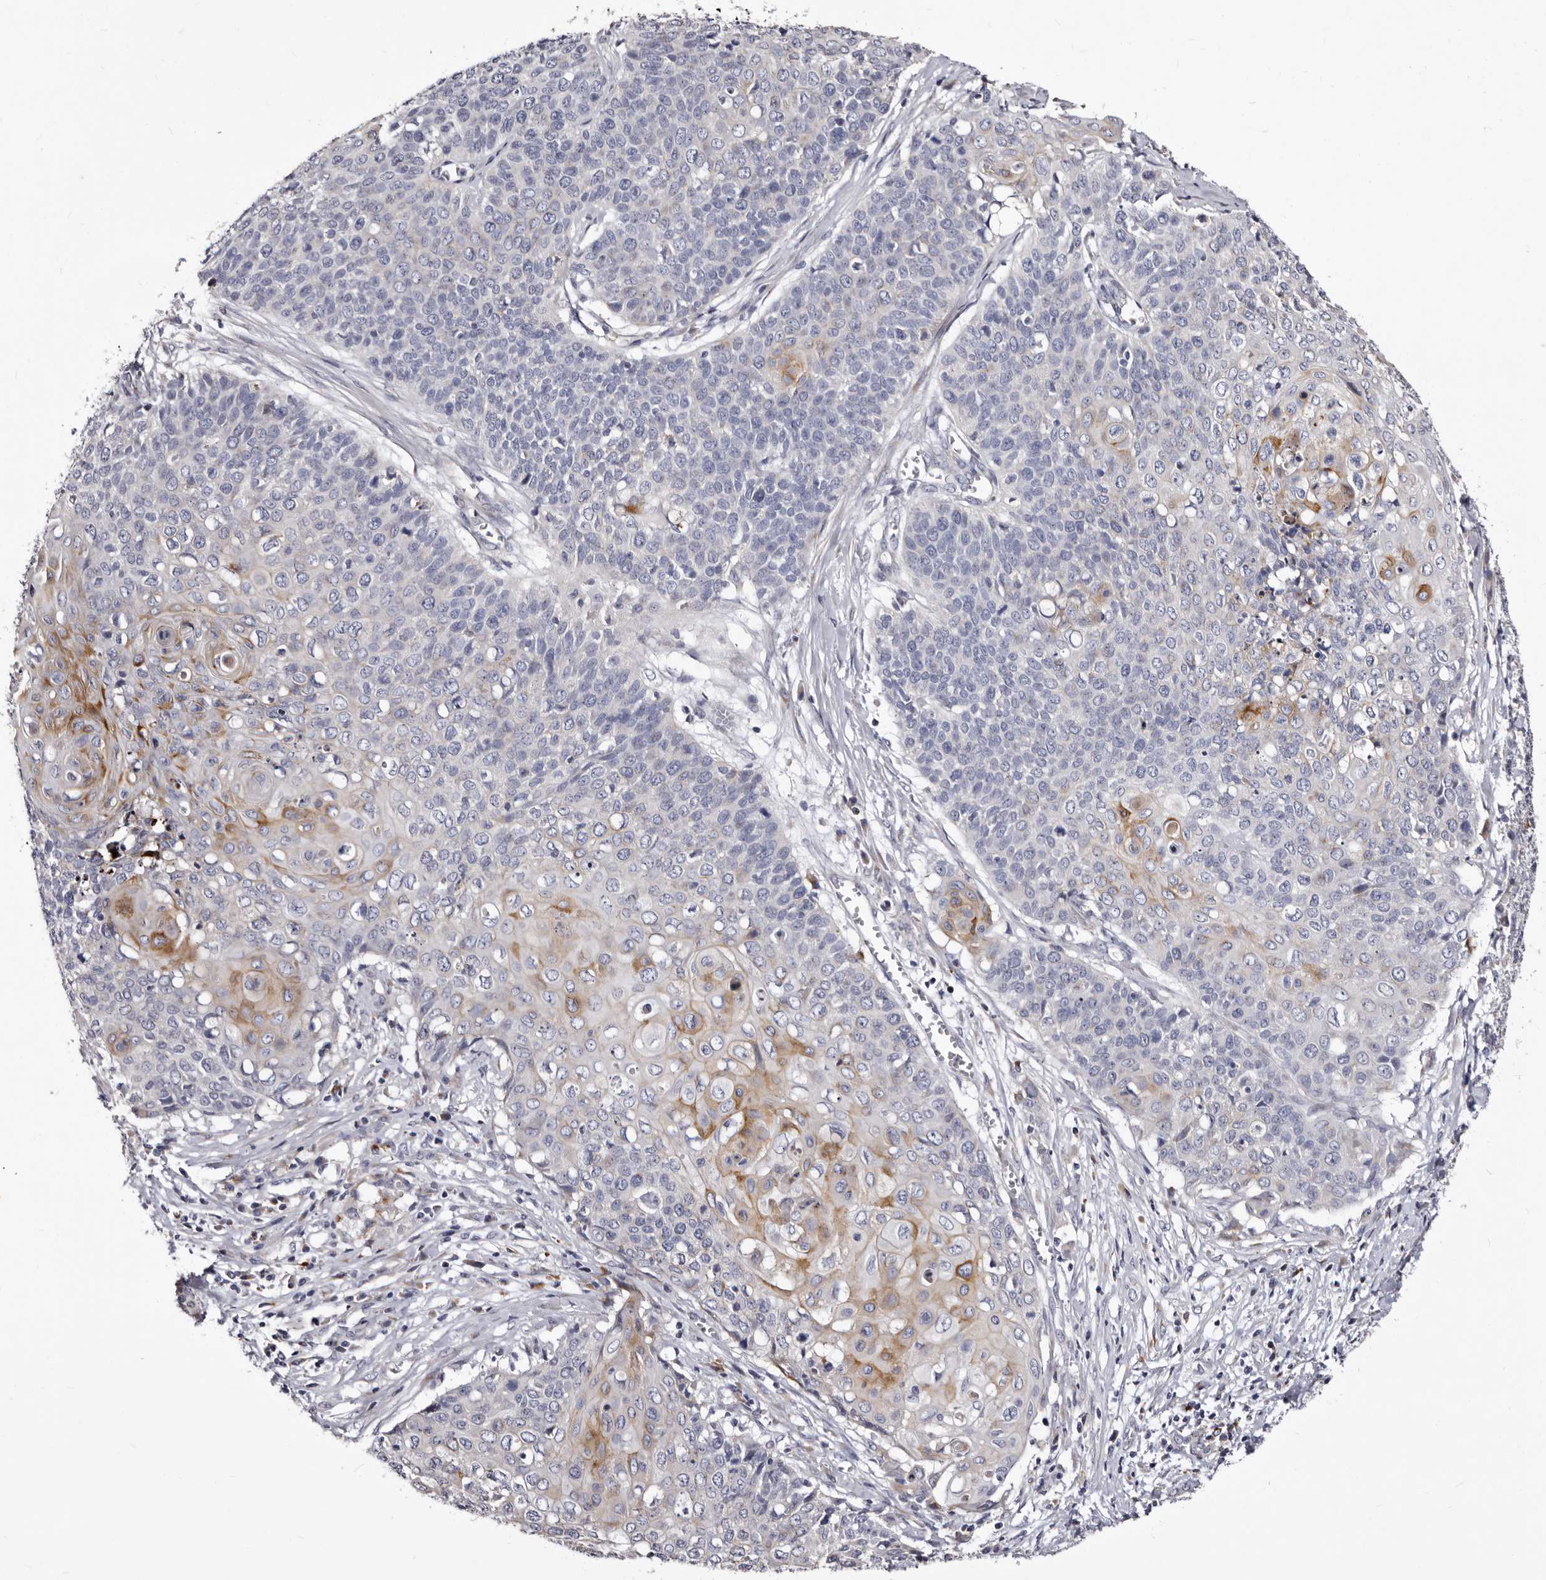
{"staining": {"intensity": "moderate", "quantity": "<25%", "location": "cytoplasmic/membranous"}, "tissue": "cervical cancer", "cell_type": "Tumor cells", "image_type": "cancer", "snomed": [{"axis": "morphology", "description": "Squamous cell carcinoma, NOS"}, {"axis": "topography", "description": "Cervix"}], "caption": "A low amount of moderate cytoplasmic/membranous expression is present in approximately <25% of tumor cells in squamous cell carcinoma (cervical) tissue.", "gene": "AUNIP", "patient": {"sex": "female", "age": 39}}